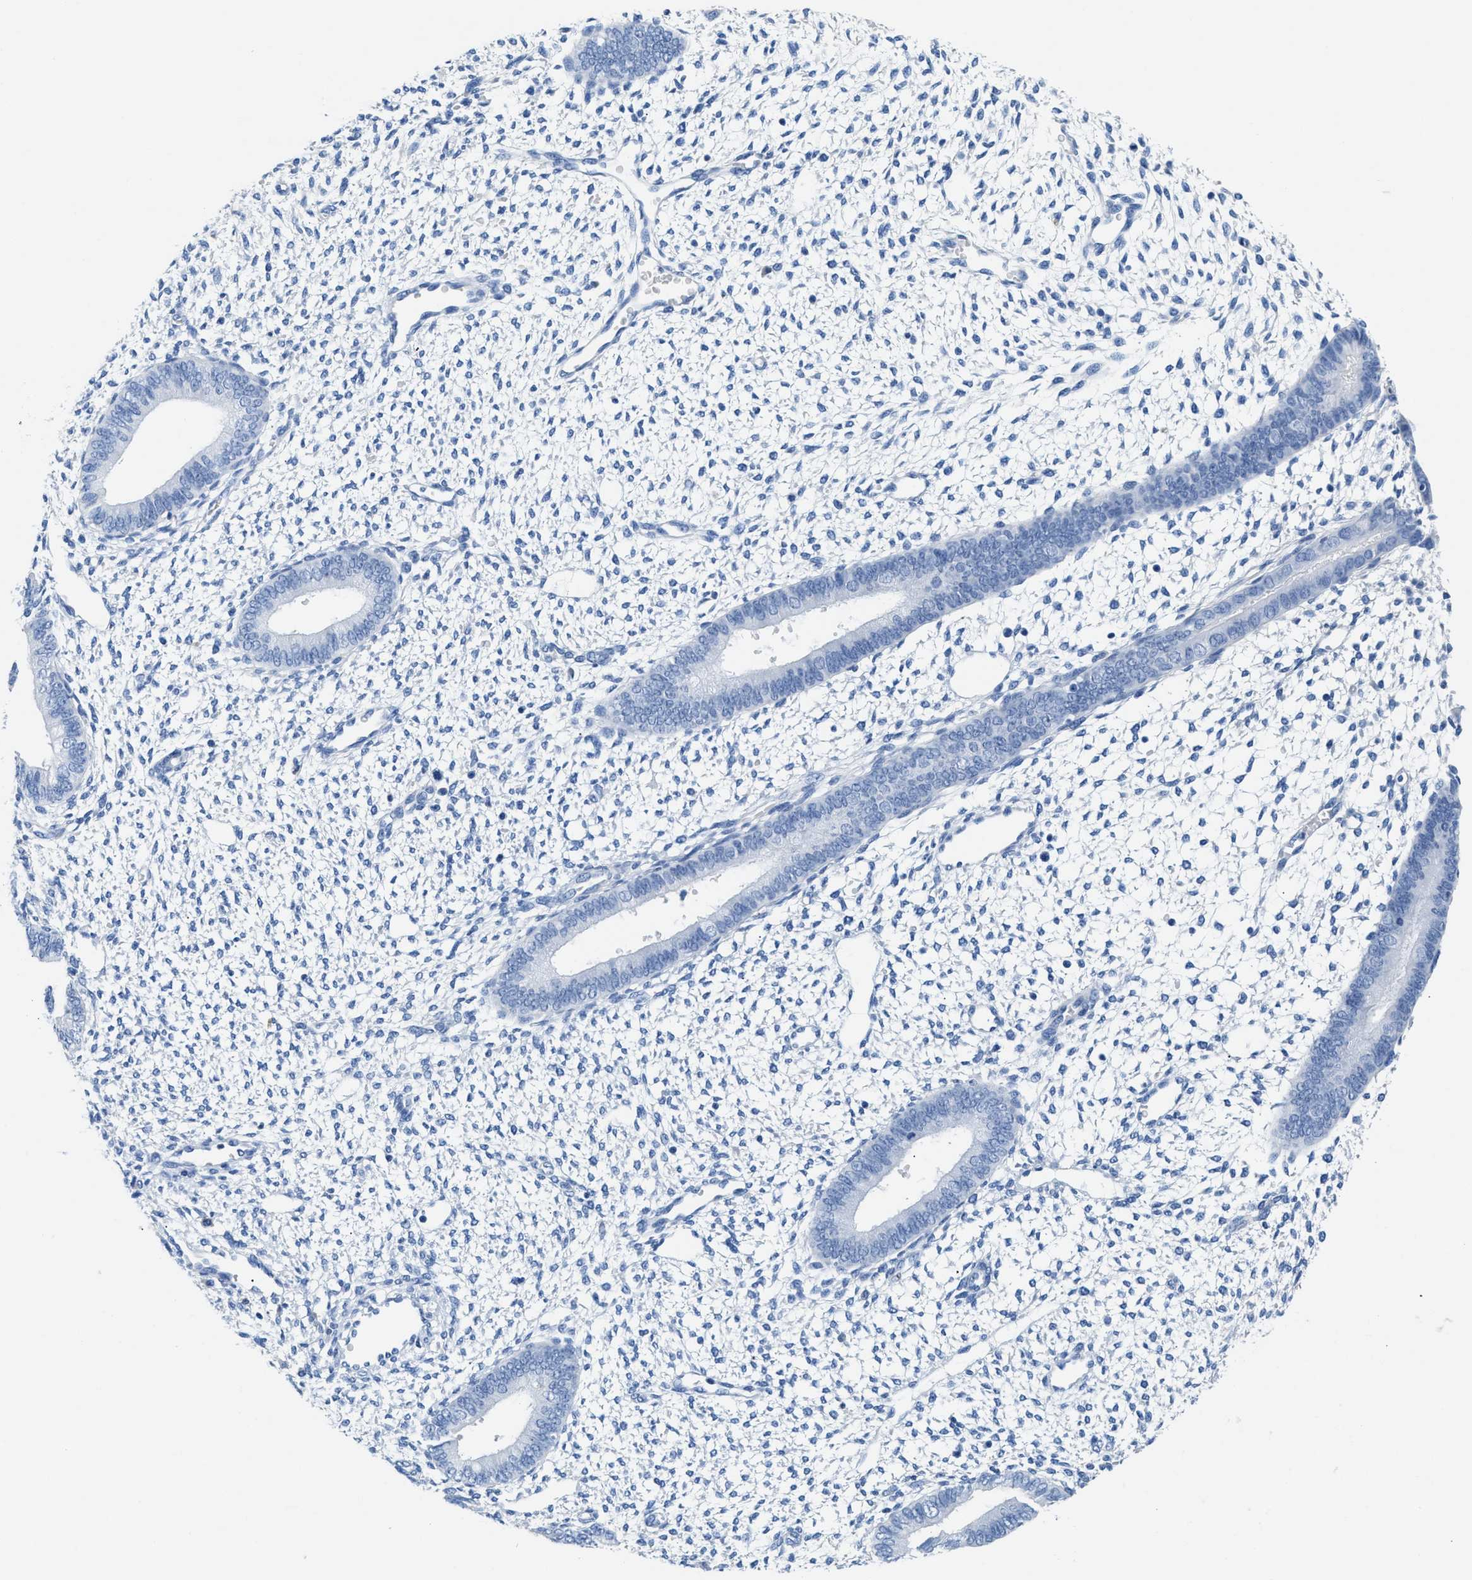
{"staining": {"intensity": "negative", "quantity": "none", "location": "none"}, "tissue": "endometrium", "cell_type": "Cells in endometrial stroma", "image_type": "normal", "snomed": [{"axis": "morphology", "description": "Normal tissue, NOS"}, {"axis": "topography", "description": "Endometrium"}], "caption": "Human endometrium stained for a protein using IHC displays no expression in cells in endometrial stroma.", "gene": "SLFN13", "patient": {"sex": "female", "age": 46}}